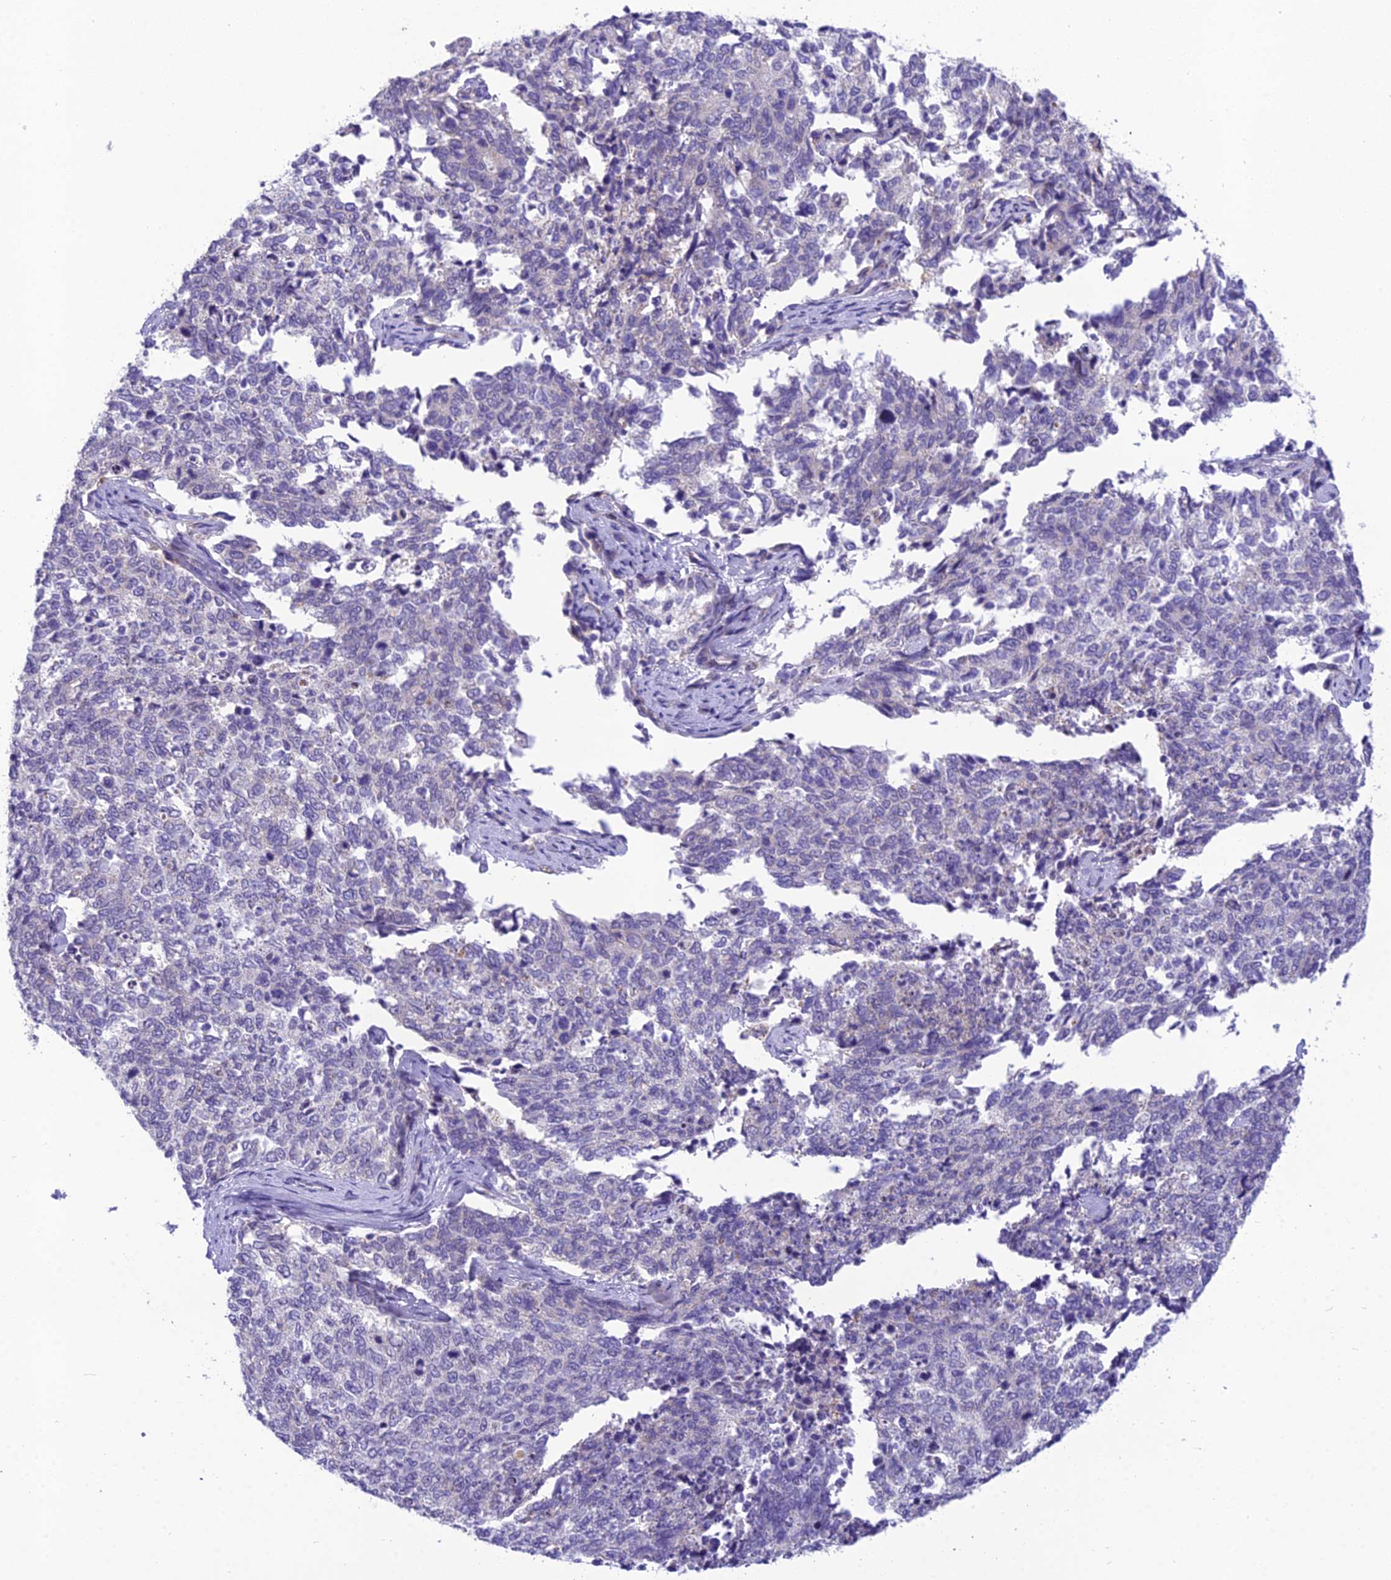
{"staining": {"intensity": "negative", "quantity": "none", "location": "none"}, "tissue": "cervical cancer", "cell_type": "Tumor cells", "image_type": "cancer", "snomed": [{"axis": "morphology", "description": "Squamous cell carcinoma, NOS"}, {"axis": "topography", "description": "Cervix"}], "caption": "High power microscopy histopathology image of an immunohistochemistry histopathology image of cervical cancer (squamous cell carcinoma), revealing no significant positivity in tumor cells.", "gene": "MIIP", "patient": {"sex": "female", "age": 63}}